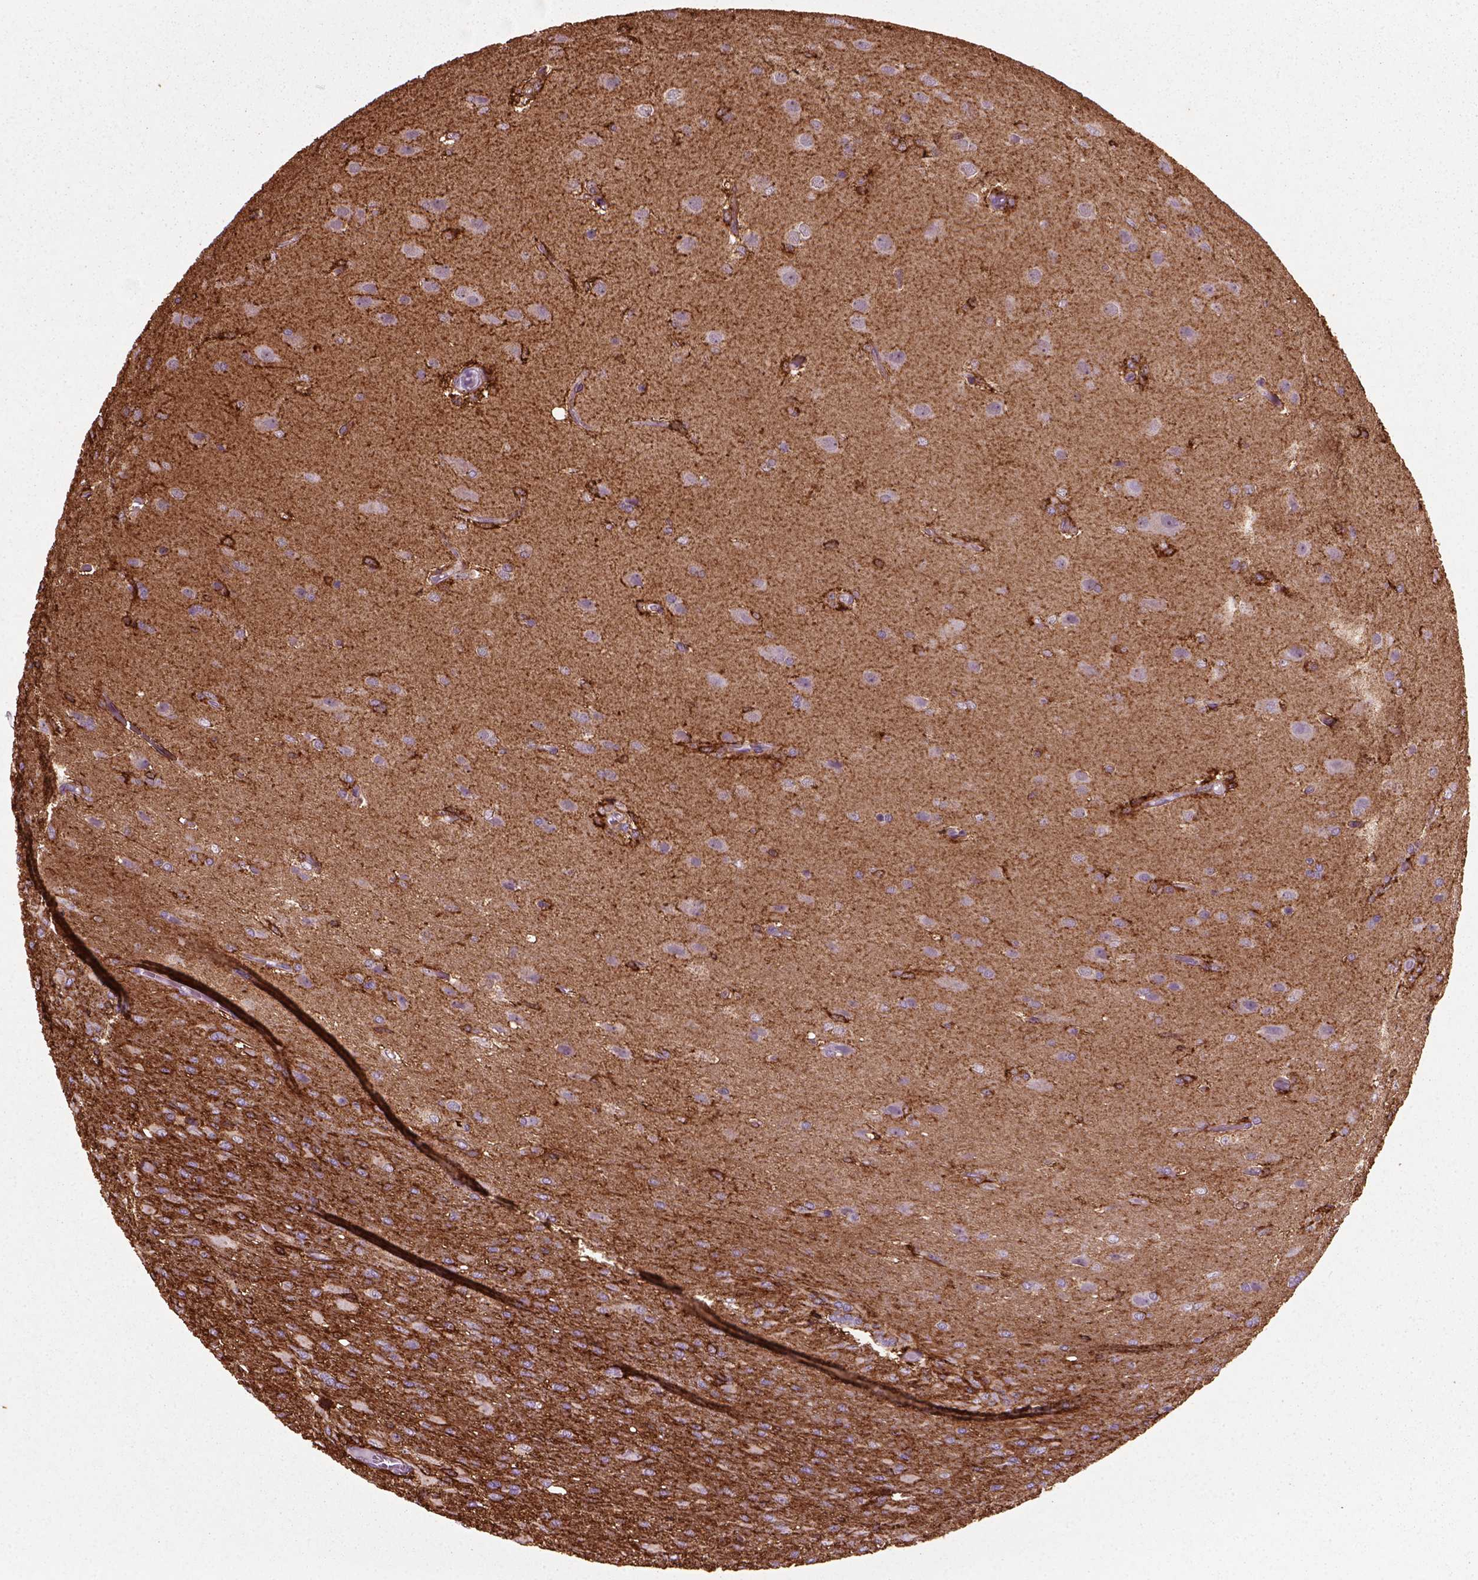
{"staining": {"intensity": "strong", "quantity": "<25%", "location": "cytoplasmic/membranous"}, "tissue": "glioma", "cell_type": "Tumor cells", "image_type": "cancer", "snomed": [{"axis": "morphology", "description": "Glioma, malignant, High grade"}, {"axis": "topography", "description": "Brain"}], "caption": "Glioma stained with a brown dye shows strong cytoplasmic/membranous positive positivity in about <25% of tumor cells.", "gene": "MARCKS", "patient": {"sex": "male", "age": 68}}